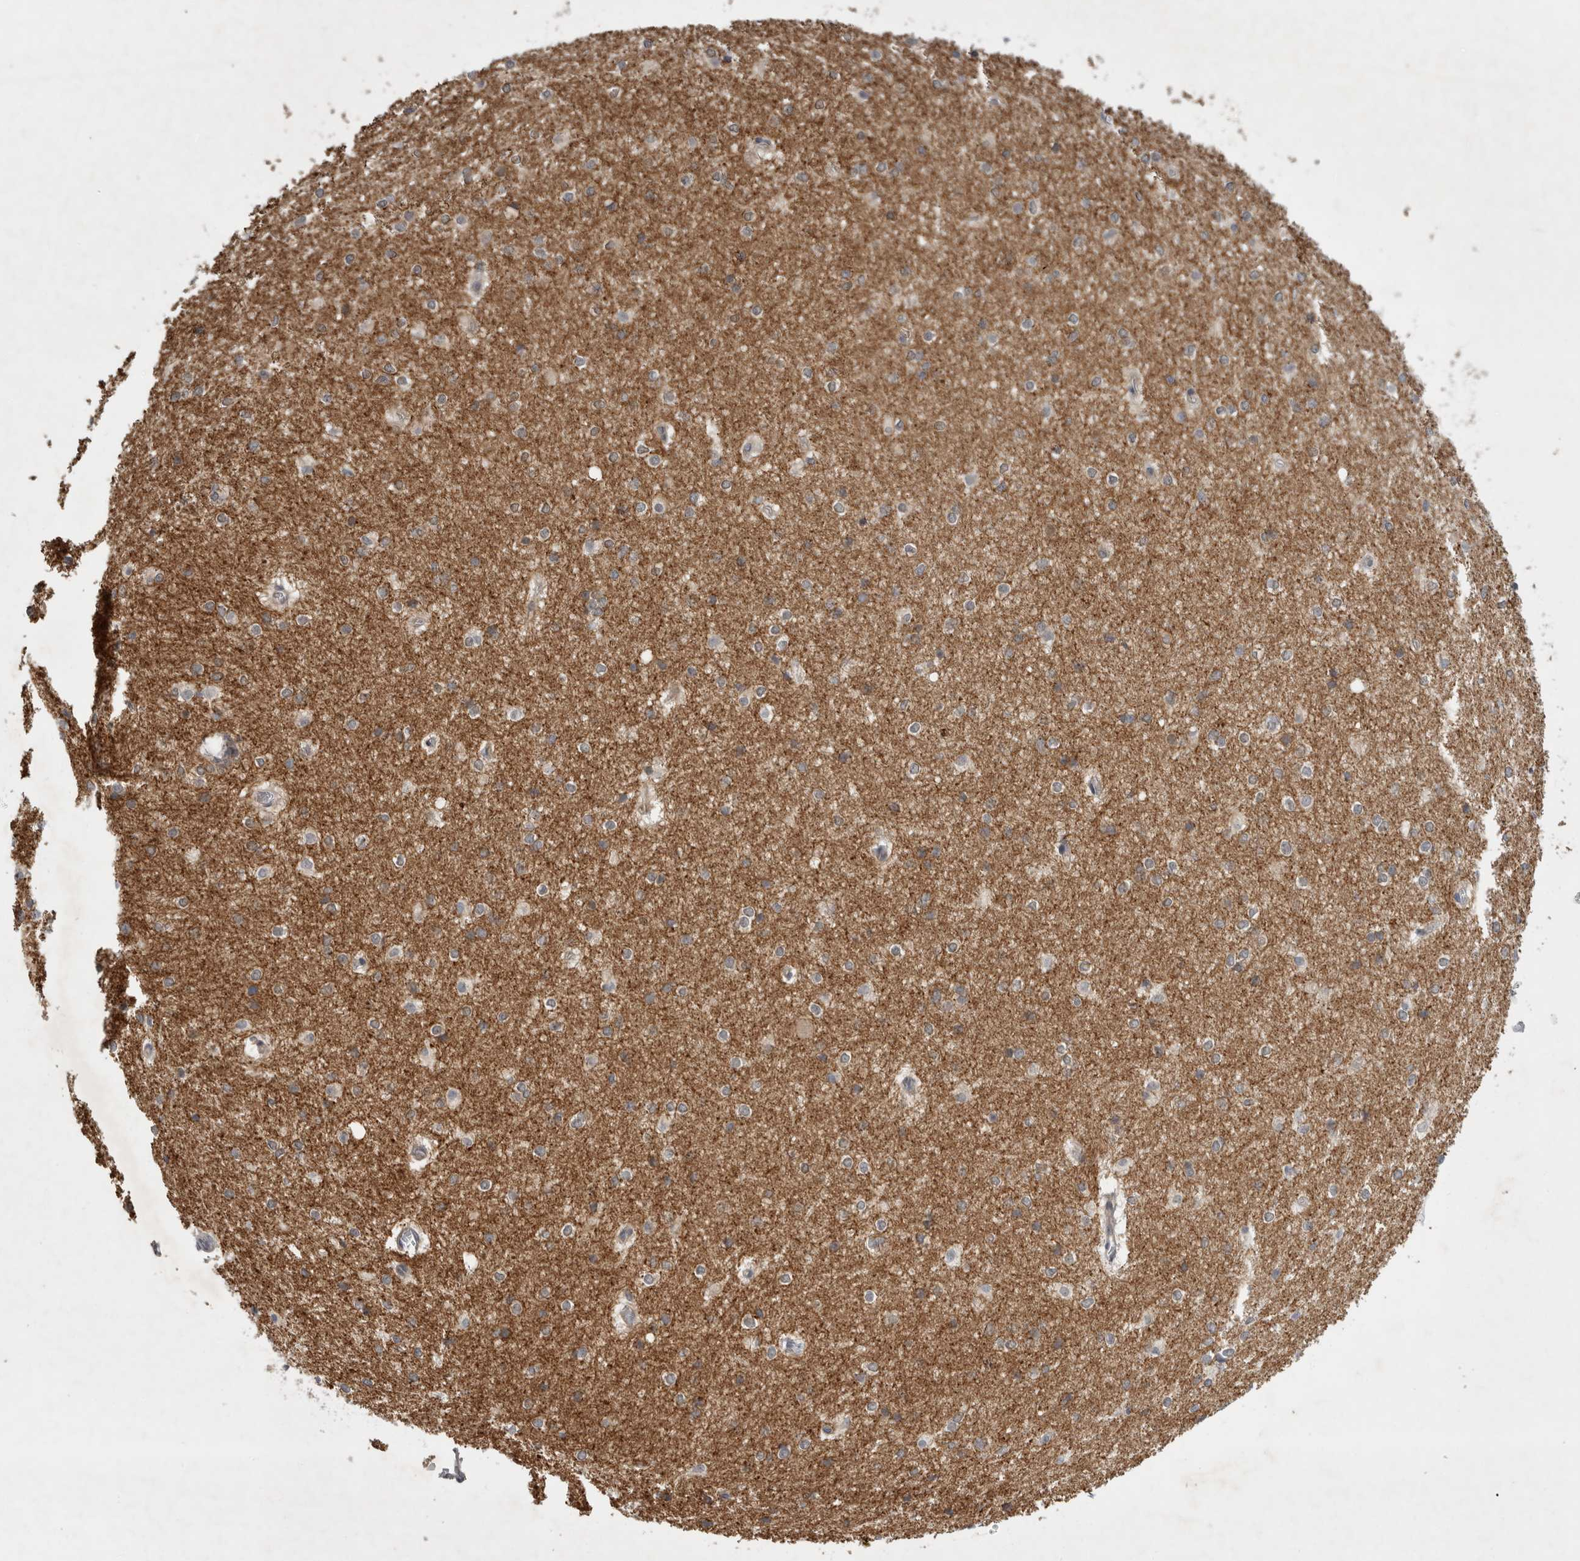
{"staining": {"intensity": "negative", "quantity": "none", "location": "none"}, "tissue": "caudate", "cell_type": "Glial cells", "image_type": "normal", "snomed": [{"axis": "morphology", "description": "Normal tissue, NOS"}, {"axis": "topography", "description": "Lateral ventricle wall"}], "caption": "Human caudate stained for a protein using immunohistochemistry demonstrates no staining in glial cells.", "gene": "AASDHPPT", "patient": {"sex": "female", "age": 19}}